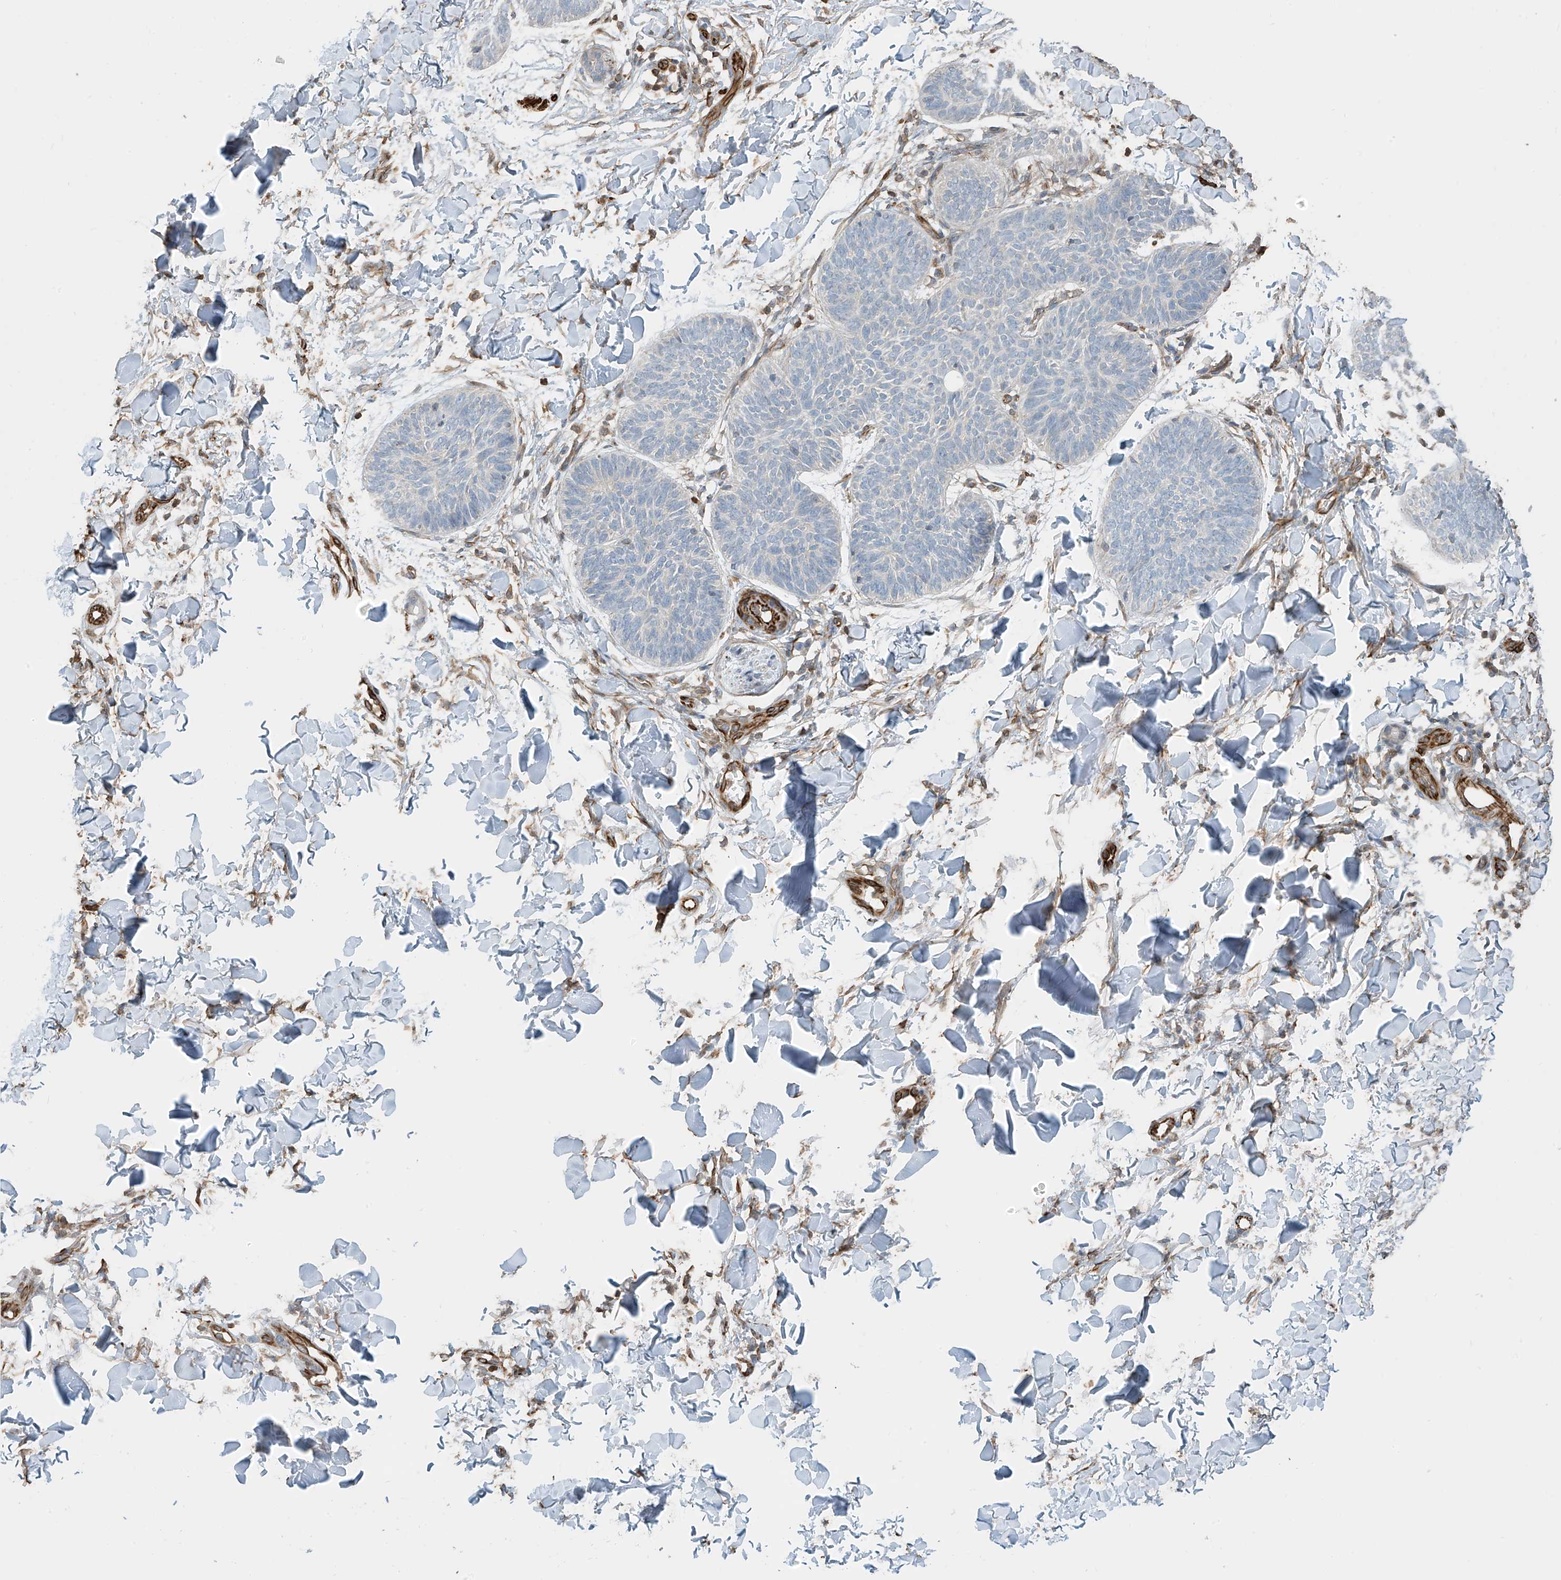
{"staining": {"intensity": "negative", "quantity": "none", "location": "none"}, "tissue": "skin cancer", "cell_type": "Tumor cells", "image_type": "cancer", "snomed": [{"axis": "morphology", "description": "Normal tissue, NOS"}, {"axis": "morphology", "description": "Basal cell carcinoma"}, {"axis": "topography", "description": "Skin"}], "caption": "This is an IHC micrograph of skin cancer (basal cell carcinoma). There is no expression in tumor cells.", "gene": "SH3BGRL3", "patient": {"sex": "male", "age": 50}}